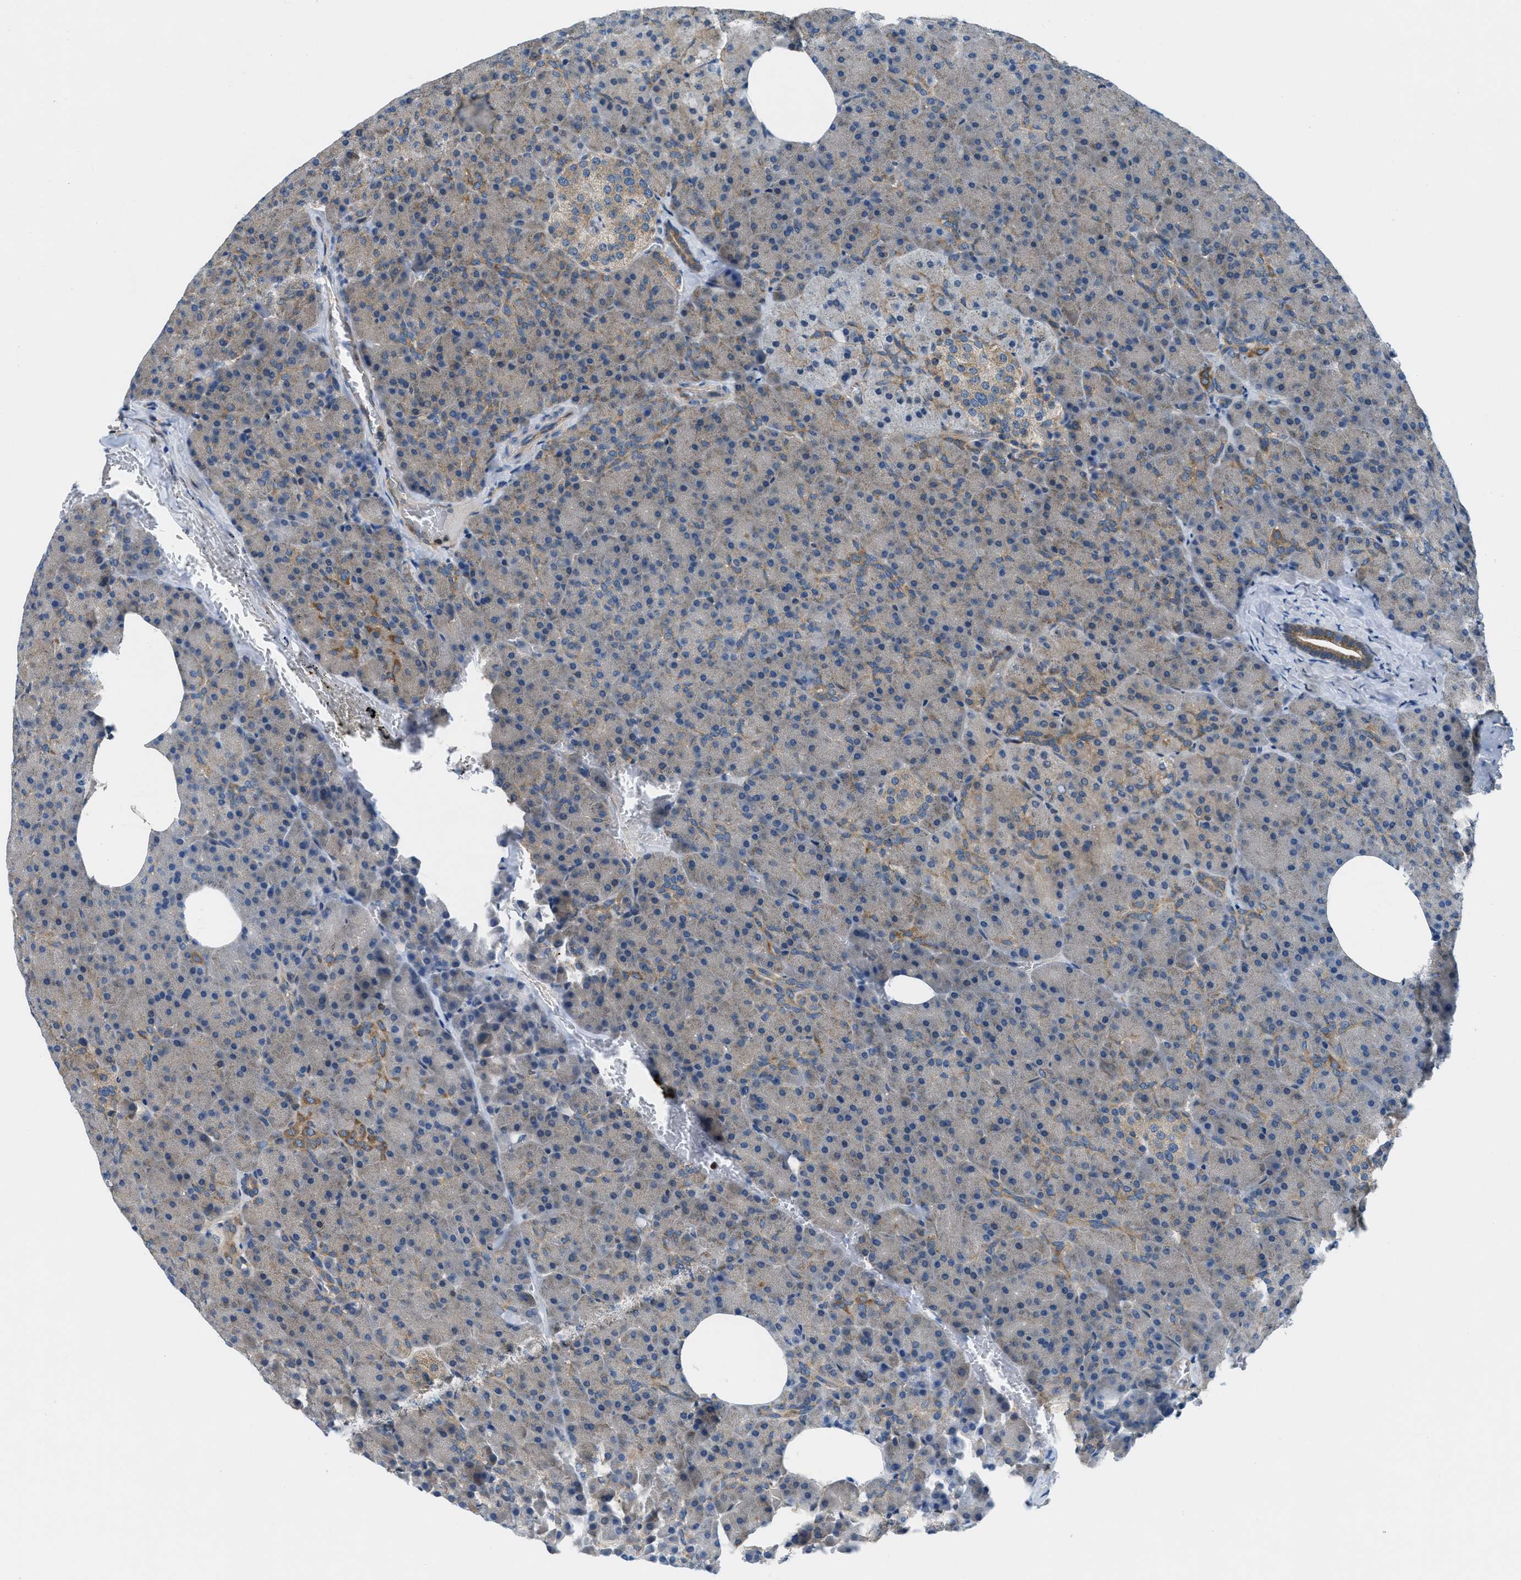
{"staining": {"intensity": "moderate", "quantity": "25%-75%", "location": "cytoplasmic/membranous"}, "tissue": "pancreas", "cell_type": "Exocrine glandular cells", "image_type": "normal", "snomed": [{"axis": "morphology", "description": "Normal tissue, NOS"}, {"axis": "topography", "description": "Pancreas"}], "caption": "IHC of unremarkable pancreas demonstrates medium levels of moderate cytoplasmic/membranous positivity in approximately 25%-75% of exocrine glandular cells. Immunohistochemistry stains the protein in brown and the nuclei are stained blue.", "gene": "PIP5K1C", "patient": {"sex": "female", "age": 35}}